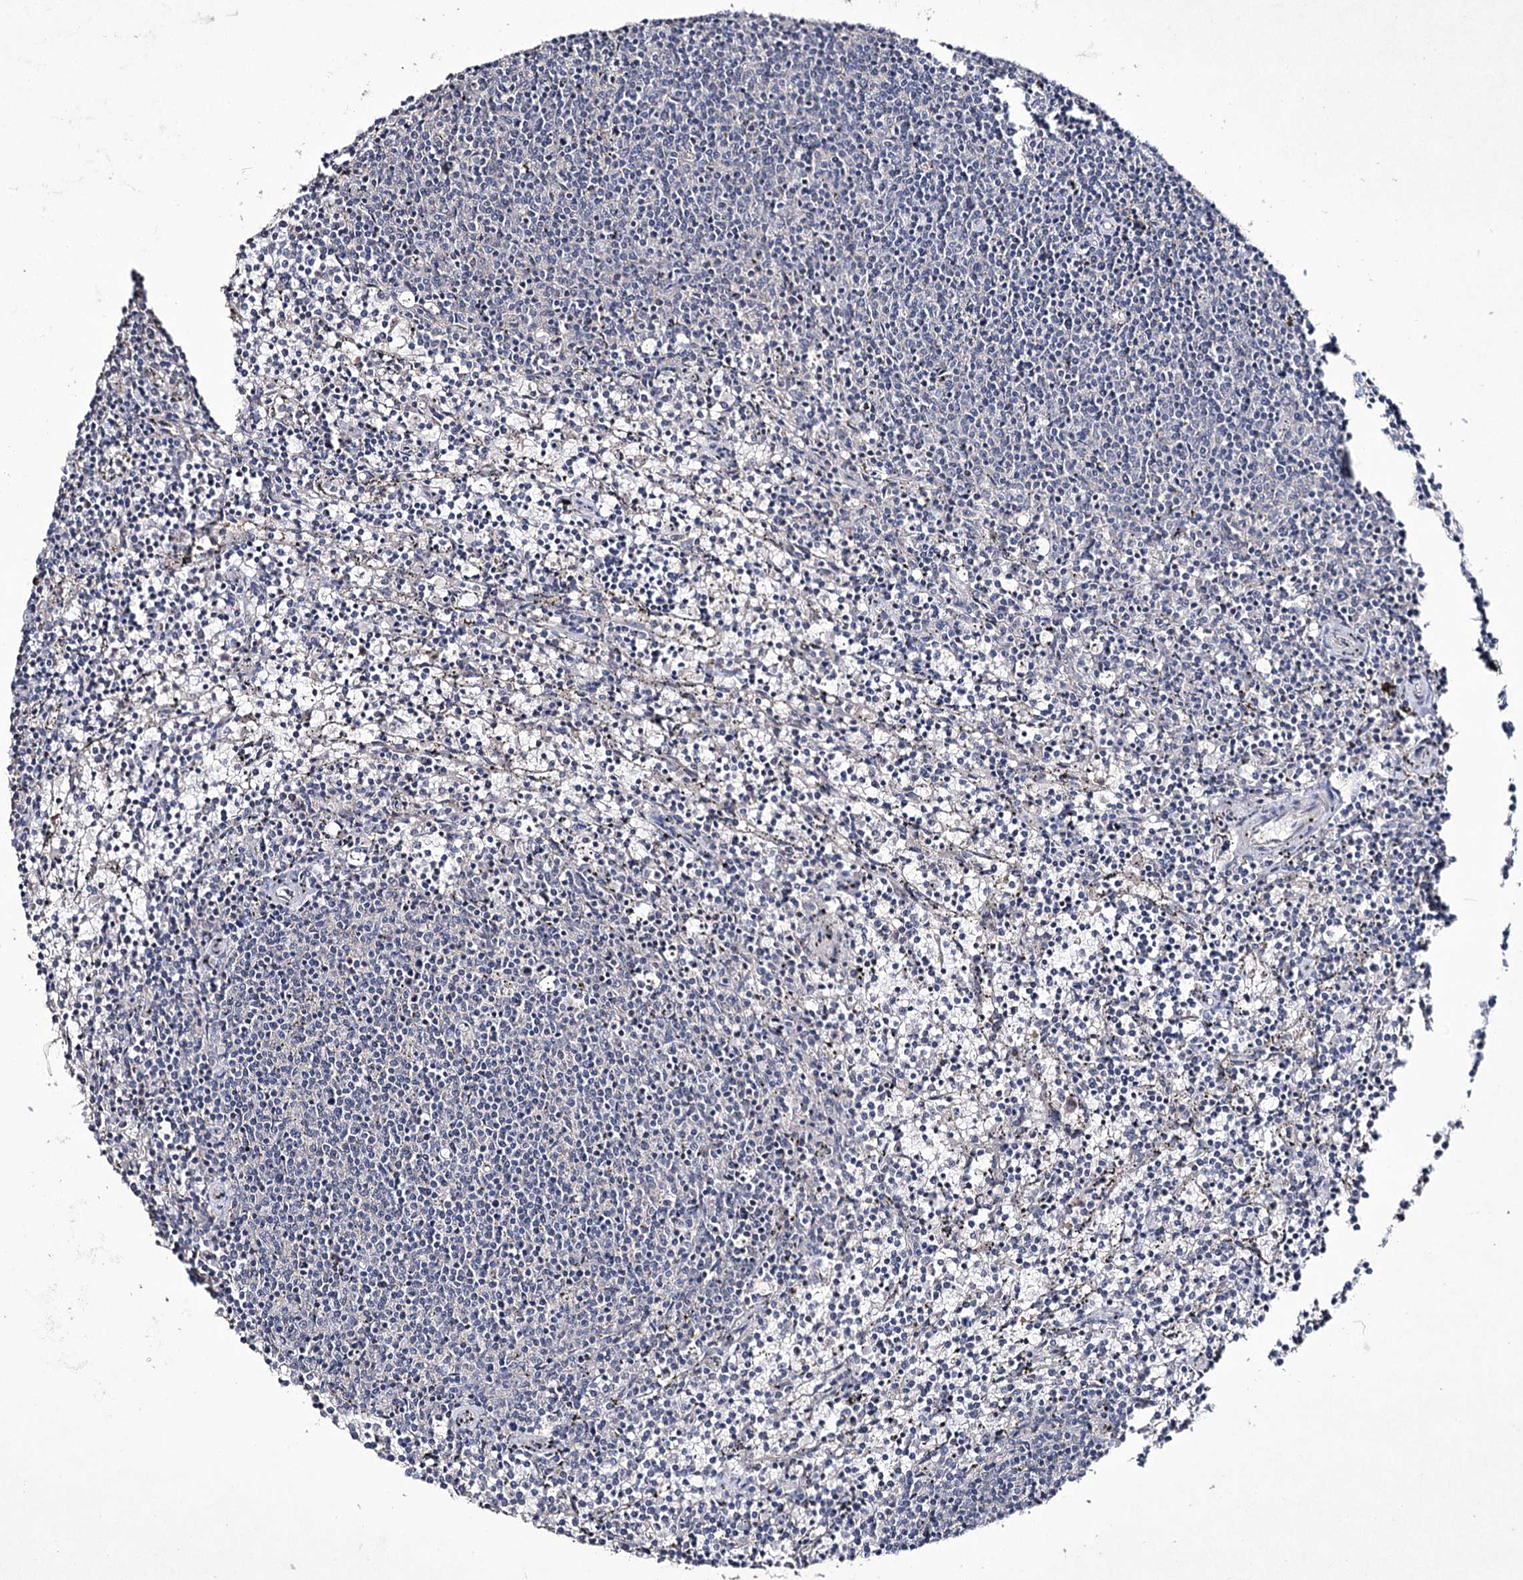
{"staining": {"intensity": "negative", "quantity": "none", "location": "none"}, "tissue": "lymphoma", "cell_type": "Tumor cells", "image_type": "cancer", "snomed": [{"axis": "morphology", "description": "Malignant lymphoma, non-Hodgkin's type, Low grade"}, {"axis": "topography", "description": "Spleen"}], "caption": "High power microscopy micrograph of an IHC micrograph of low-grade malignant lymphoma, non-Hodgkin's type, revealing no significant expression in tumor cells. Brightfield microscopy of IHC stained with DAB (3,3'-diaminobenzidine) (brown) and hematoxylin (blue), captured at high magnification.", "gene": "SEMA4G", "patient": {"sex": "female", "age": 50}}